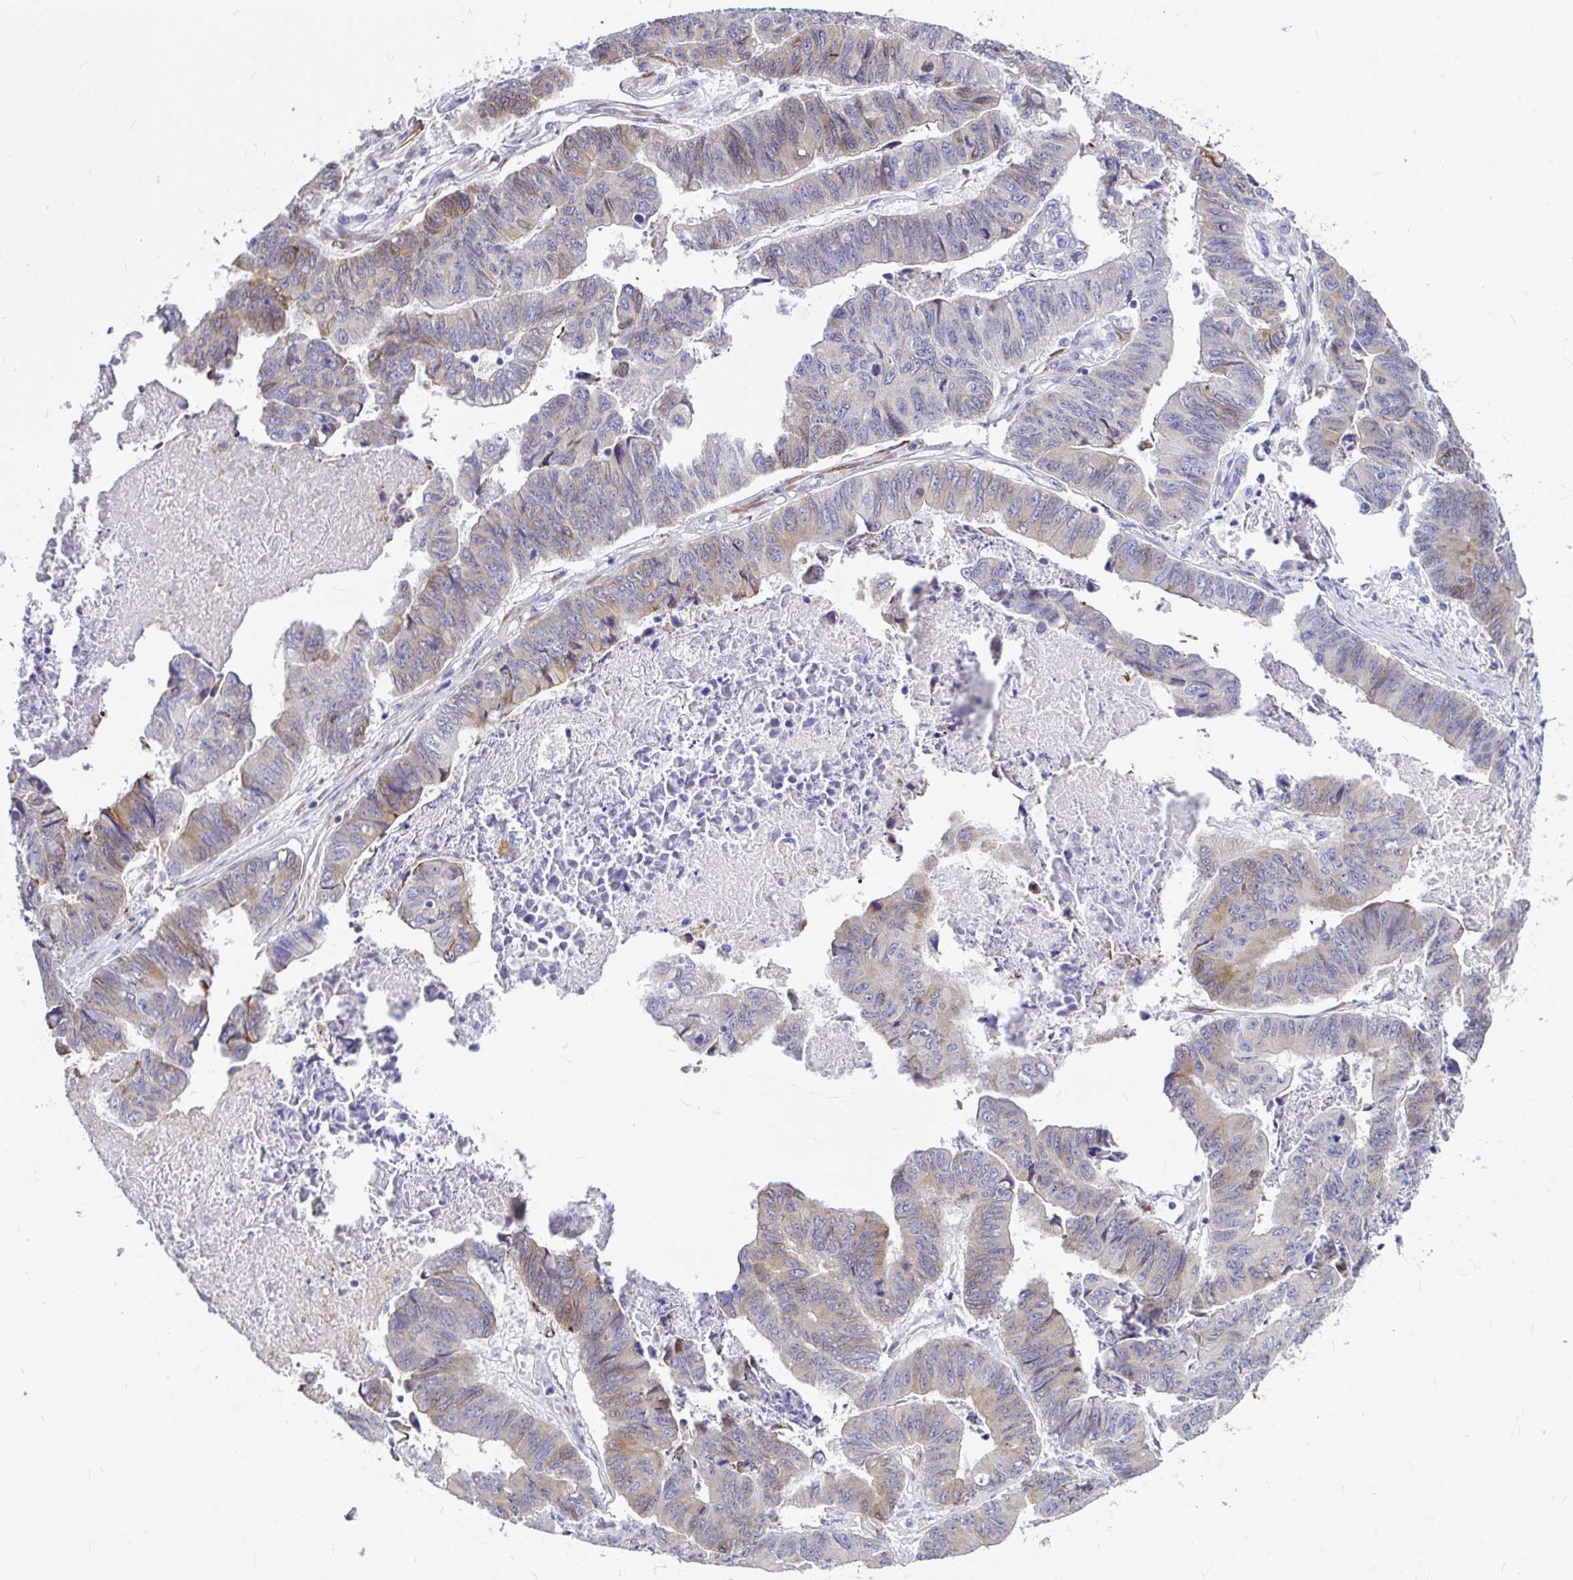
{"staining": {"intensity": "weak", "quantity": "25%-75%", "location": "cytoplasmic/membranous"}, "tissue": "stomach cancer", "cell_type": "Tumor cells", "image_type": "cancer", "snomed": [{"axis": "morphology", "description": "Adenocarcinoma, NOS"}, {"axis": "topography", "description": "Stomach, lower"}], "caption": "Immunohistochemical staining of stomach adenocarcinoma exhibits weak cytoplasmic/membranous protein staining in about 25%-75% of tumor cells. (DAB IHC, brown staining for protein, blue staining for nuclei).", "gene": "GABBR2", "patient": {"sex": "male", "age": 77}}